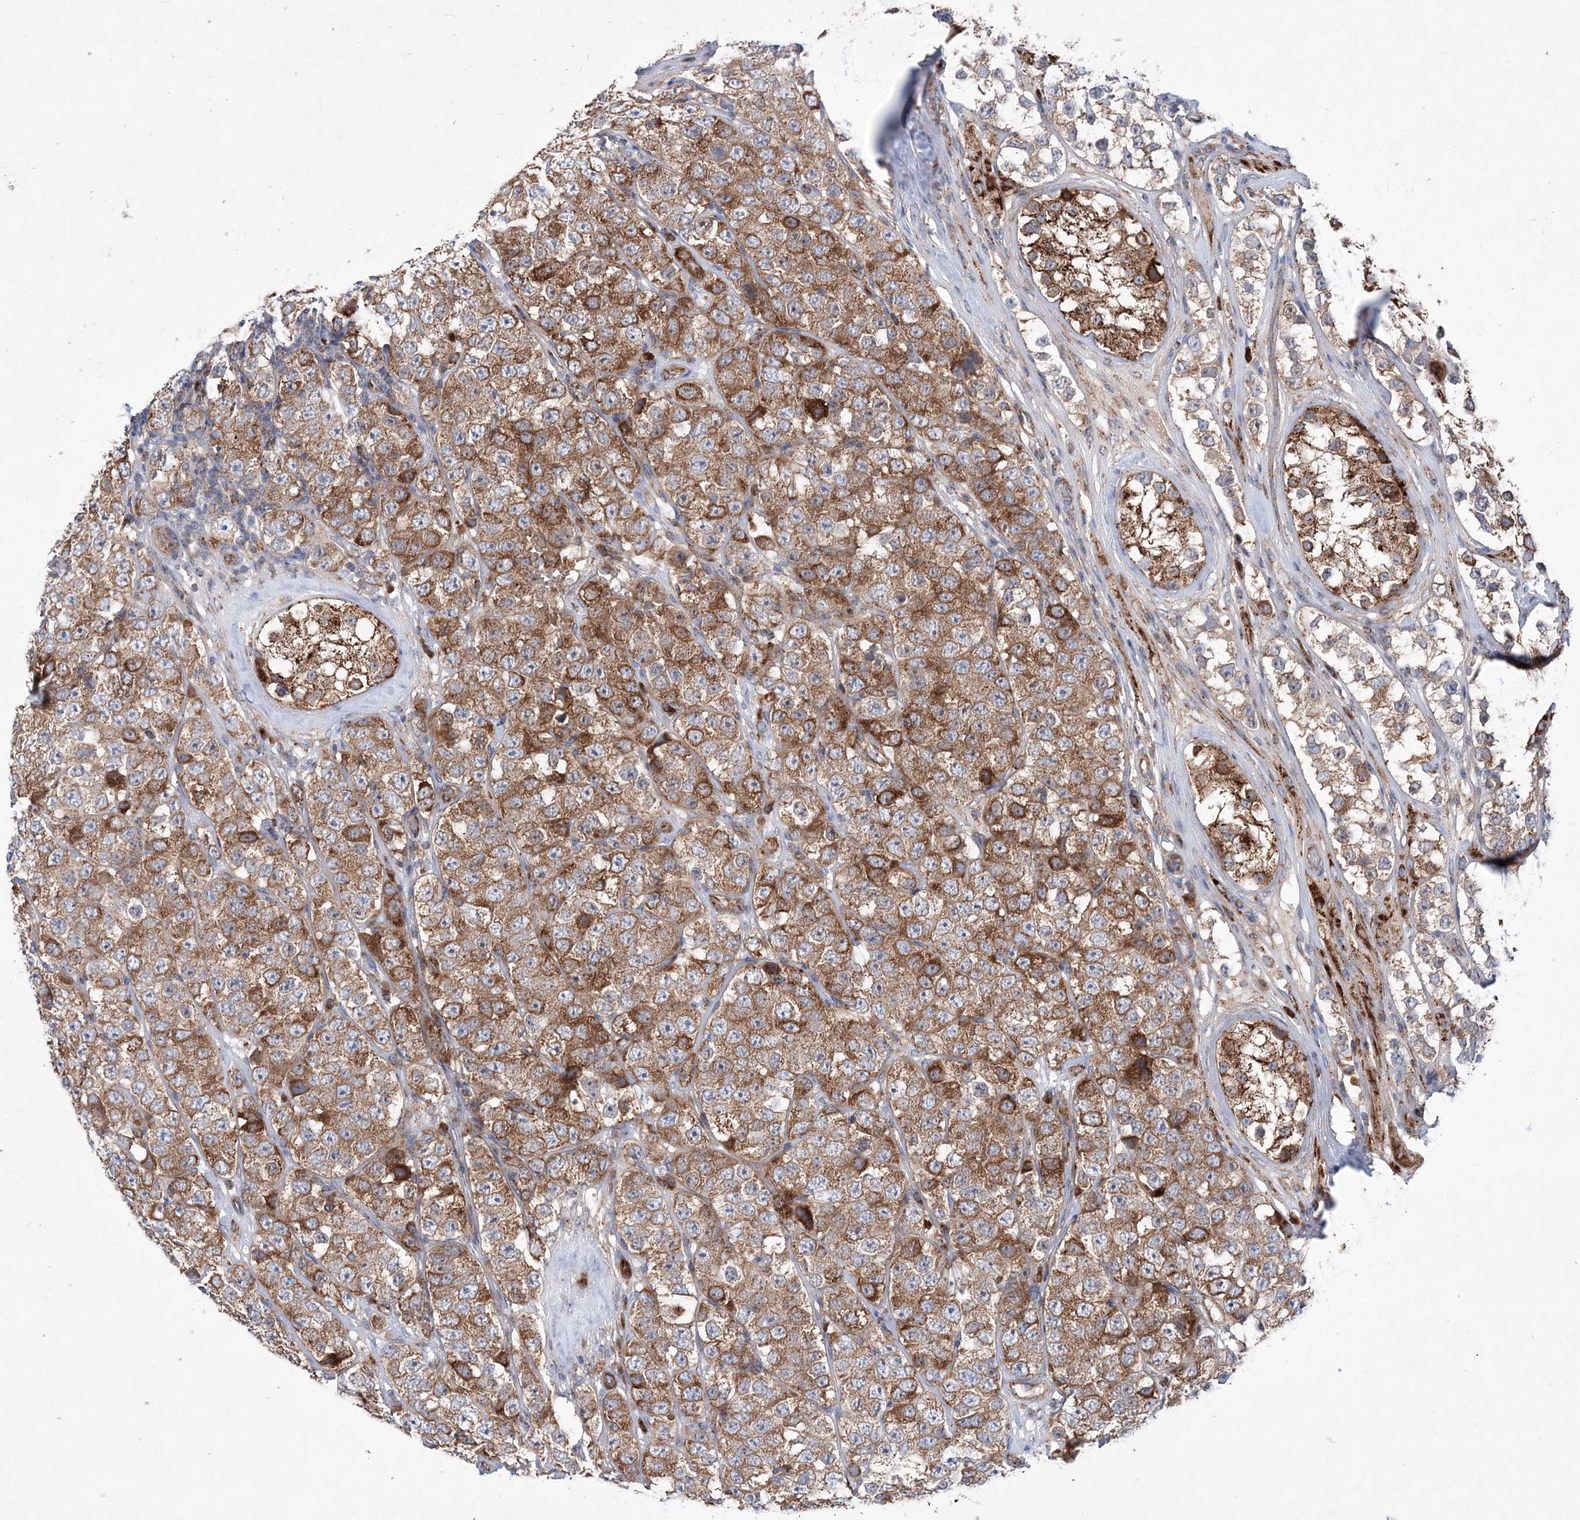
{"staining": {"intensity": "moderate", "quantity": ">75%", "location": "cytoplasmic/membranous"}, "tissue": "testis cancer", "cell_type": "Tumor cells", "image_type": "cancer", "snomed": [{"axis": "morphology", "description": "Seminoma, NOS"}, {"axis": "topography", "description": "Testis"}], "caption": "Immunohistochemistry image of neoplastic tissue: human testis cancer stained using immunohistochemistry displays medium levels of moderate protein expression localized specifically in the cytoplasmic/membranous of tumor cells, appearing as a cytoplasmic/membranous brown color.", "gene": "NGLY1", "patient": {"sex": "male", "age": 28}}